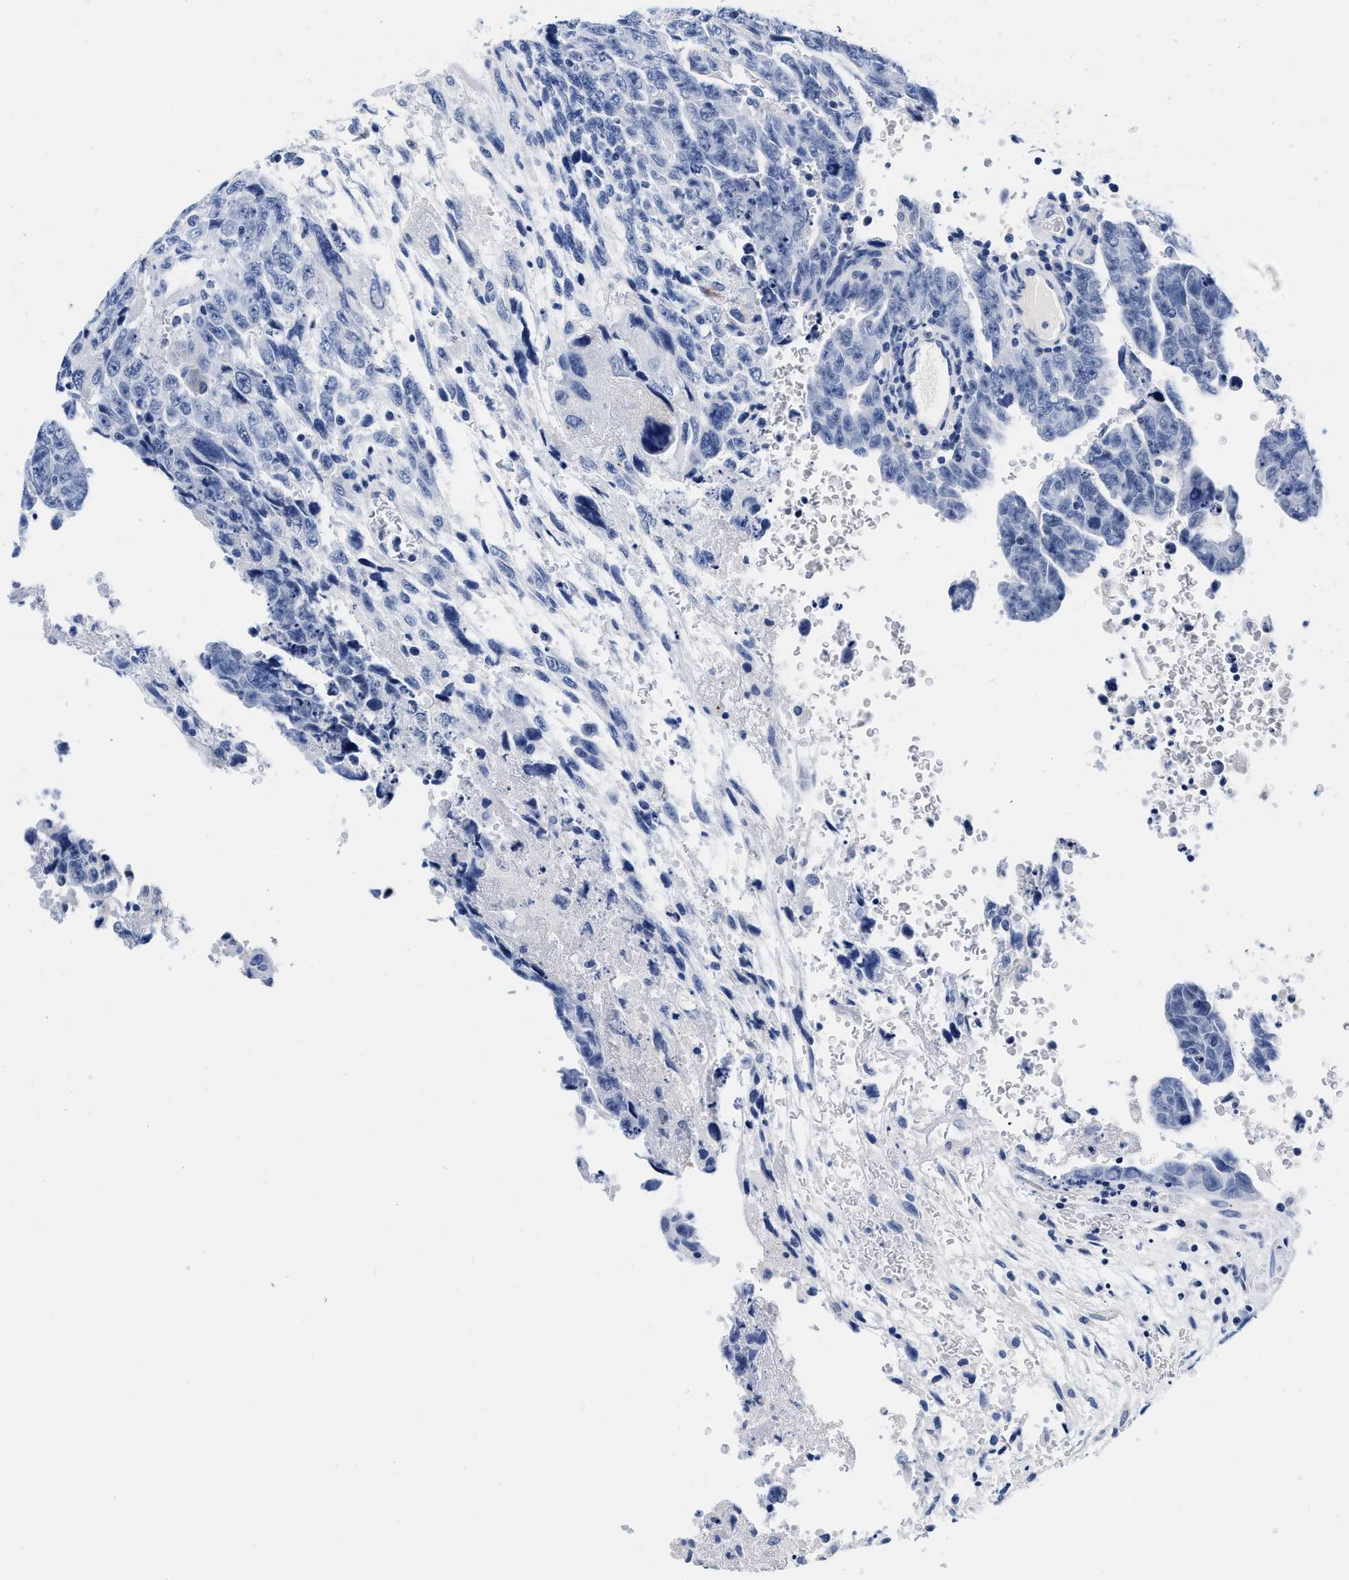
{"staining": {"intensity": "negative", "quantity": "none", "location": "none"}, "tissue": "testis cancer", "cell_type": "Tumor cells", "image_type": "cancer", "snomed": [{"axis": "morphology", "description": "Carcinoma, Embryonal, NOS"}, {"axis": "topography", "description": "Testis"}], "caption": "Testis embryonal carcinoma was stained to show a protein in brown. There is no significant staining in tumor cells.", "gene": "CER1", "patient": {"sex": "male", "age": 28}}